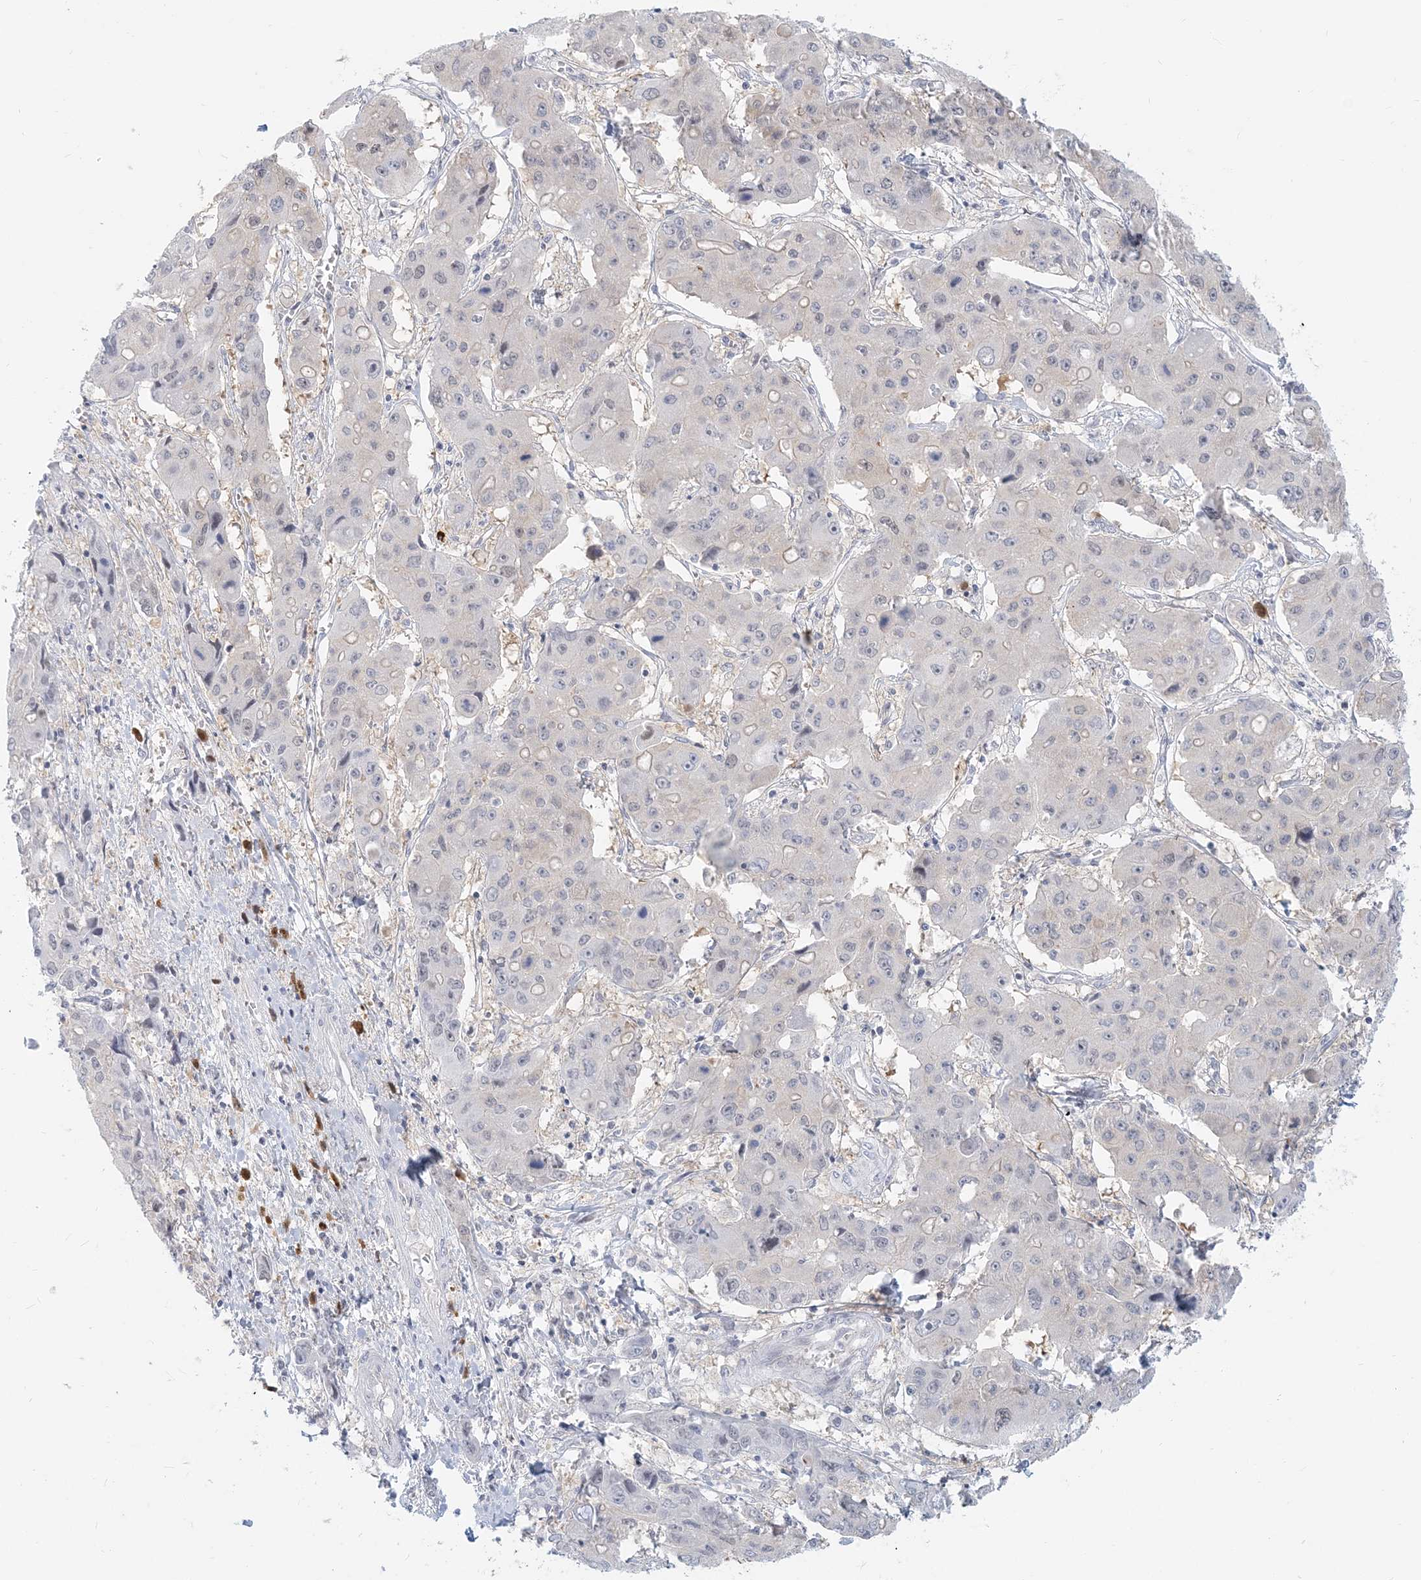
{"staining": {"intensity": "negative", "quantity": "none", "location": "none"}, "tissue": "liver cancer", "cell_type": "Tumor cells", "image_type": "cancer", "snomed": [{"axis": "morphology", "description": "Cholangiocarcinoma"}, {"axis": "topography", "description": "Liver"}], "caption": "Immunohistochemistry histopathology image of liver cholangiocarcinoma stained for a protein (brown), which reveals no staining in tumor cells.", "gene": "GMPPA", "patient": {"sex": "male", "age": 67}}